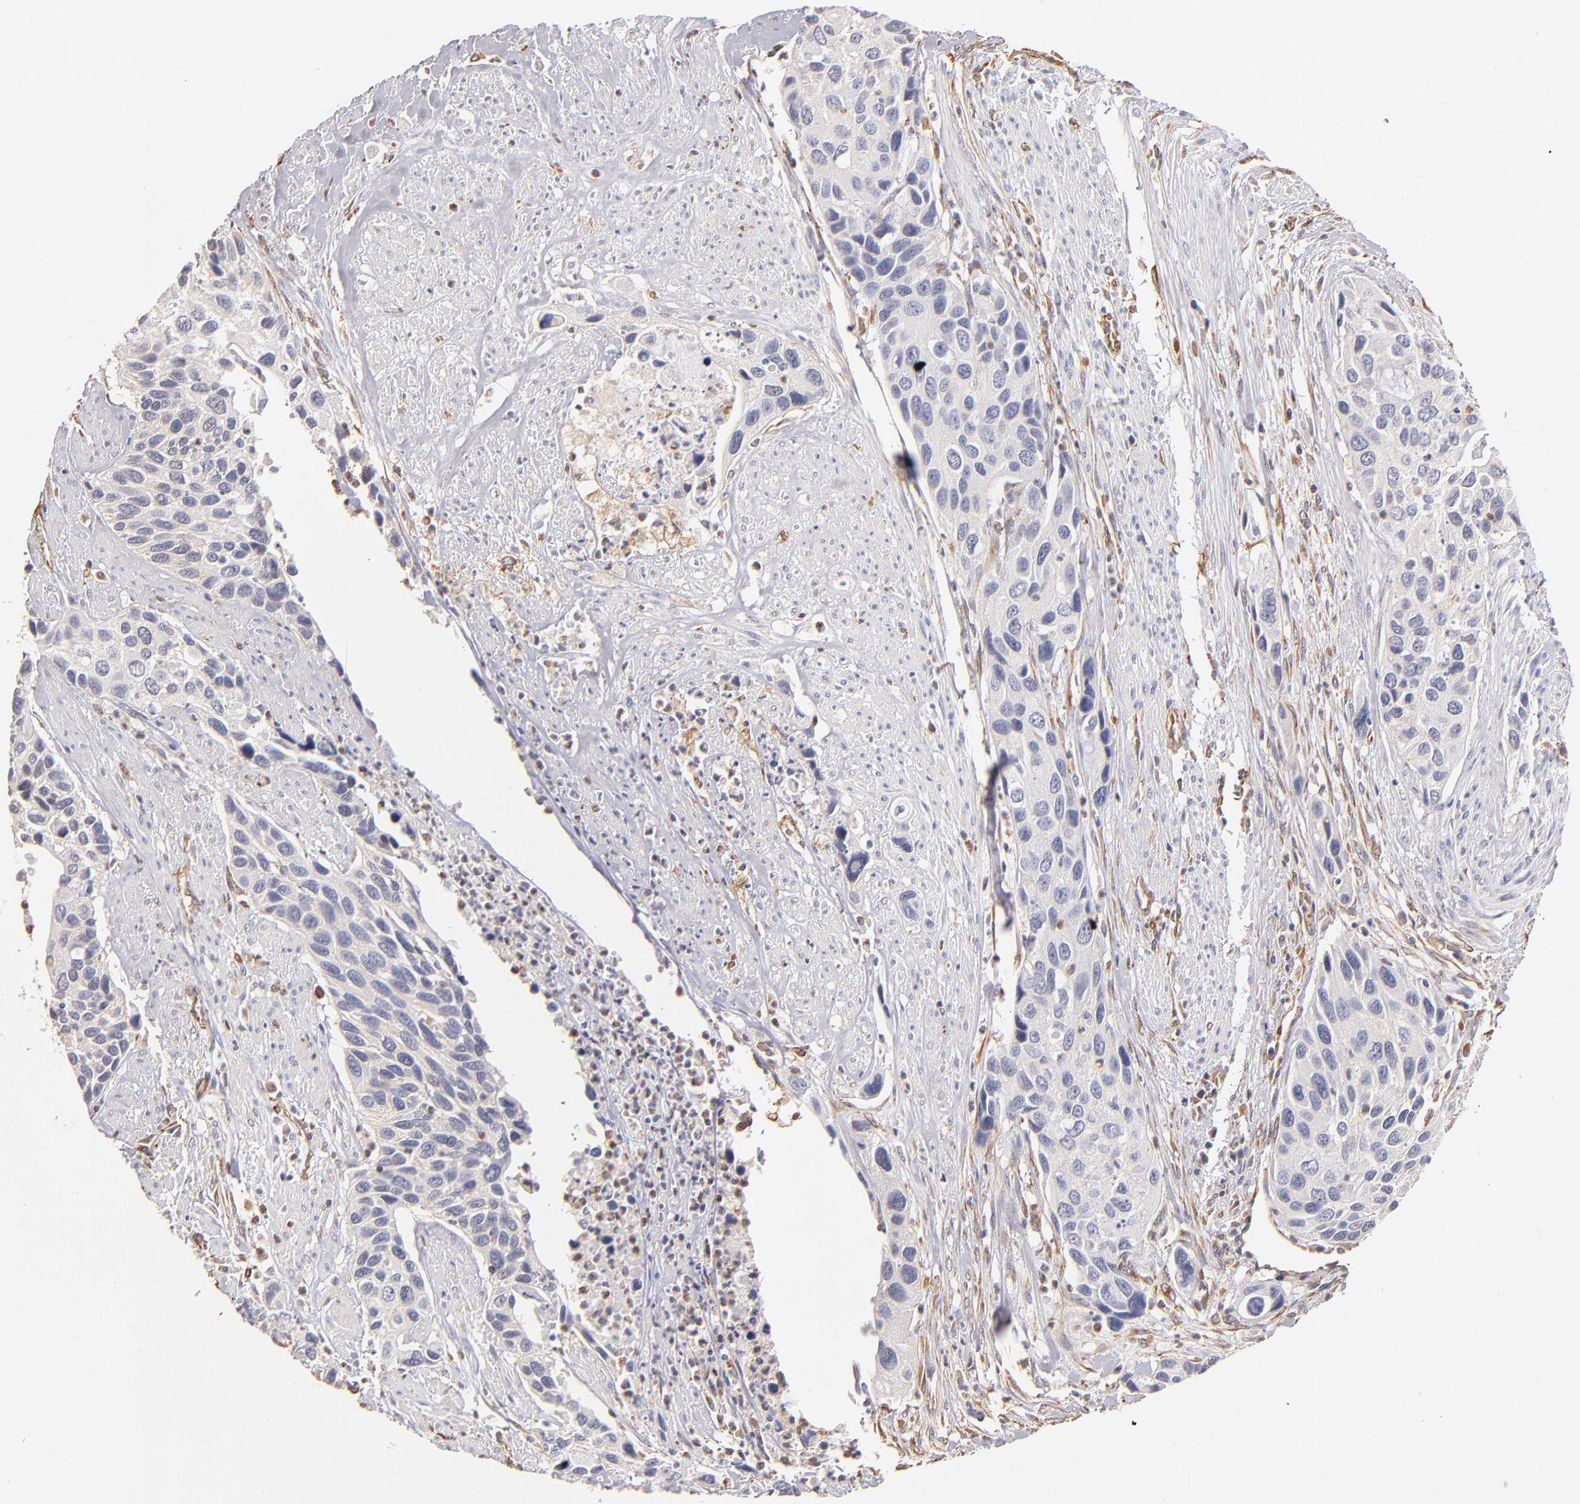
{"staining": {"intensity": "negative", "quantity": "none", "location": "none"}, "tissue": "urothelial cancer", "cell_type": "Tumor cells", "image_type": "cancer", "snomed": [{"axis": "morphology", "description": "Urothelial carcinoma, High grade"}, {"axis": "topography", "description": "Urinary bladder"}], "caption": "Immunohistochemical staining of human urothelial cancer reveals no significant positivity in tumor cells.", "gene": "ABCC1", "patient": {"sex": "male", "age": 66}}